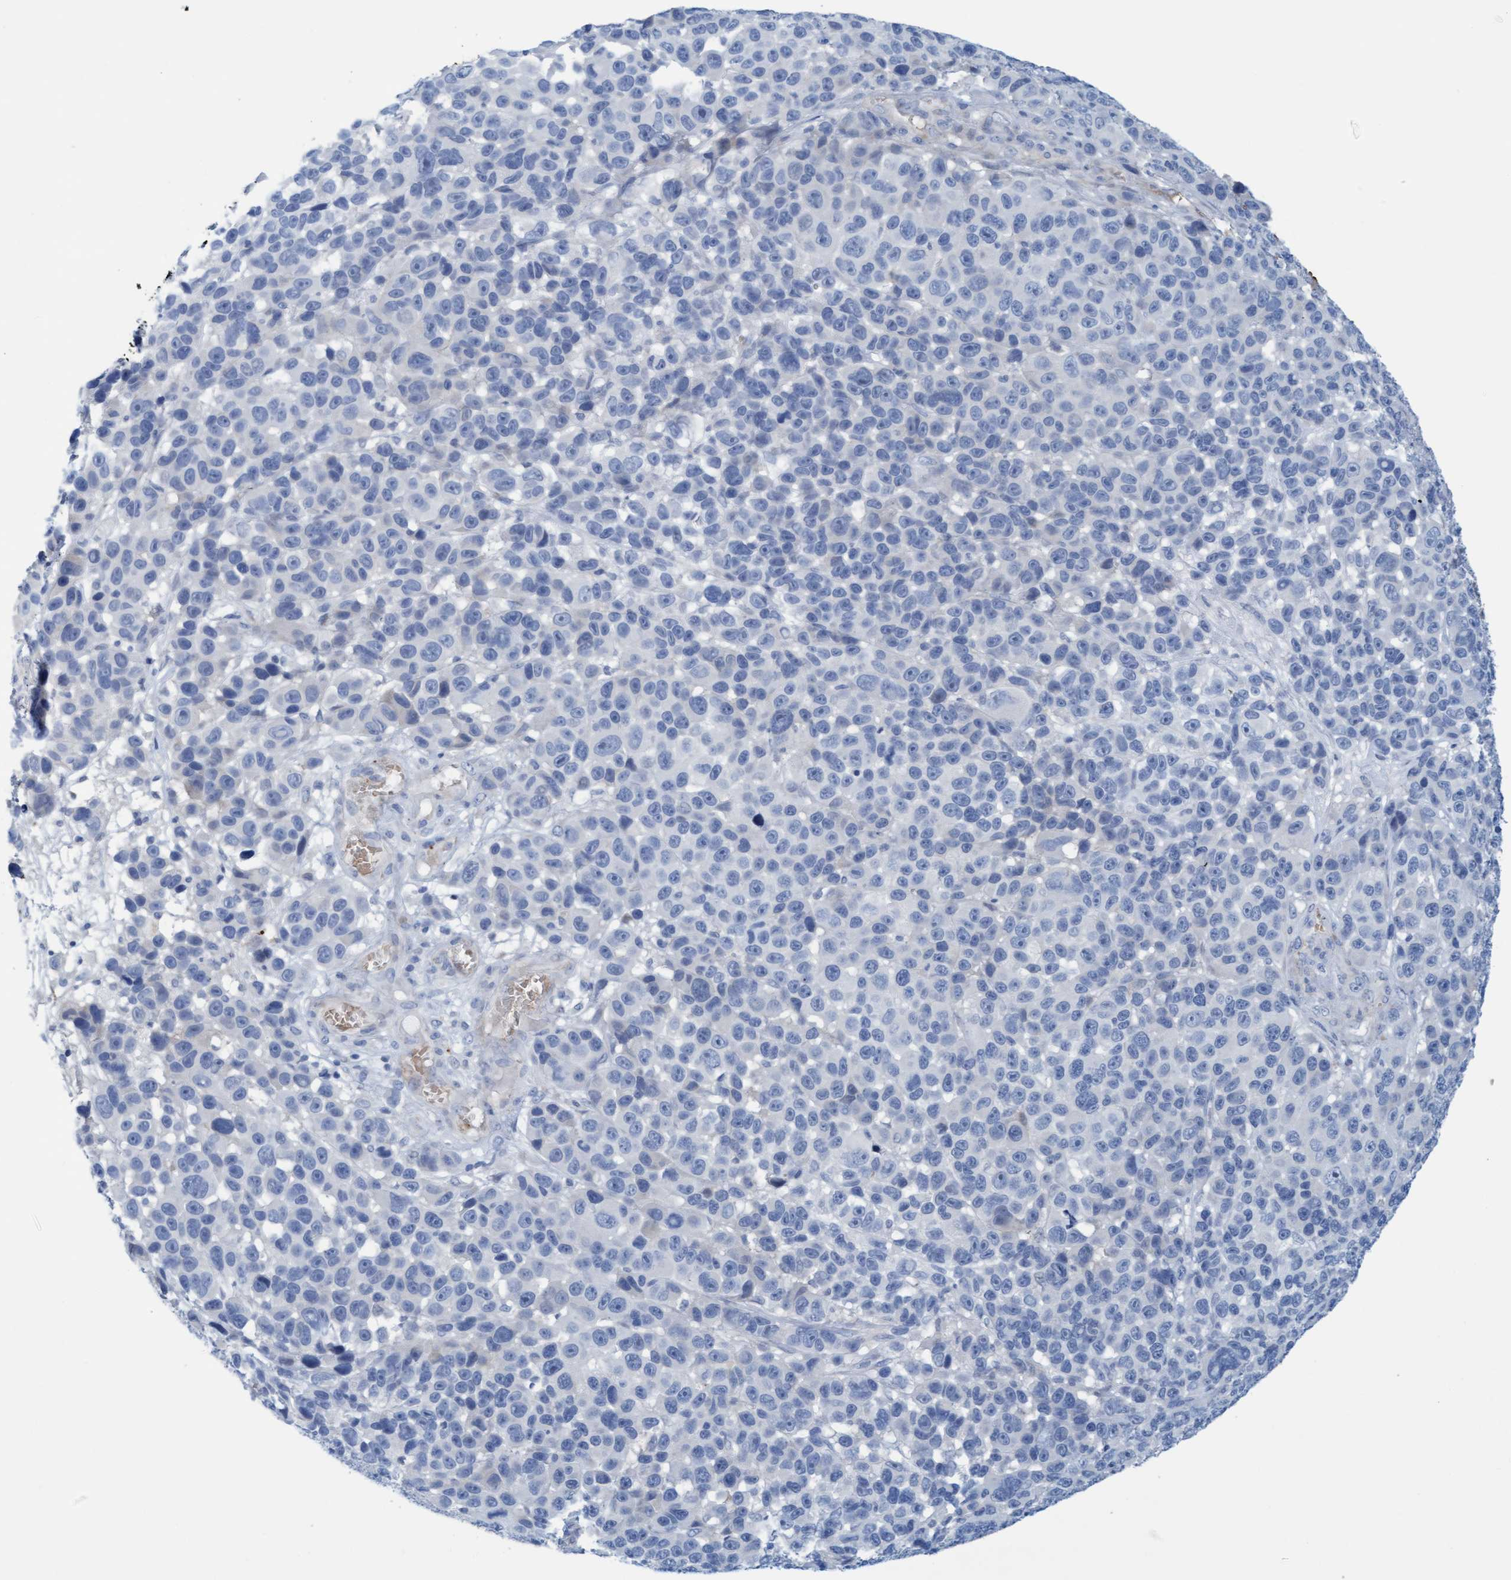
{"staining": {"intensity": "negative", "quantity": "none", "location": "none"}, "tissue": "melanoma", "cell_type": "Tumor cells", "image_type": "cancer", "snomed": [{"axis": "morphology", "description": "Malignant melanoma, NOS"}, {"axis": "topography", "description": "Skin"}], "caption": "Immunohistochemistry of human melanoma reveals no staining in tumor cells.", "gene": "P2RX5", "patient": {"sex": "male", "age": 53}}